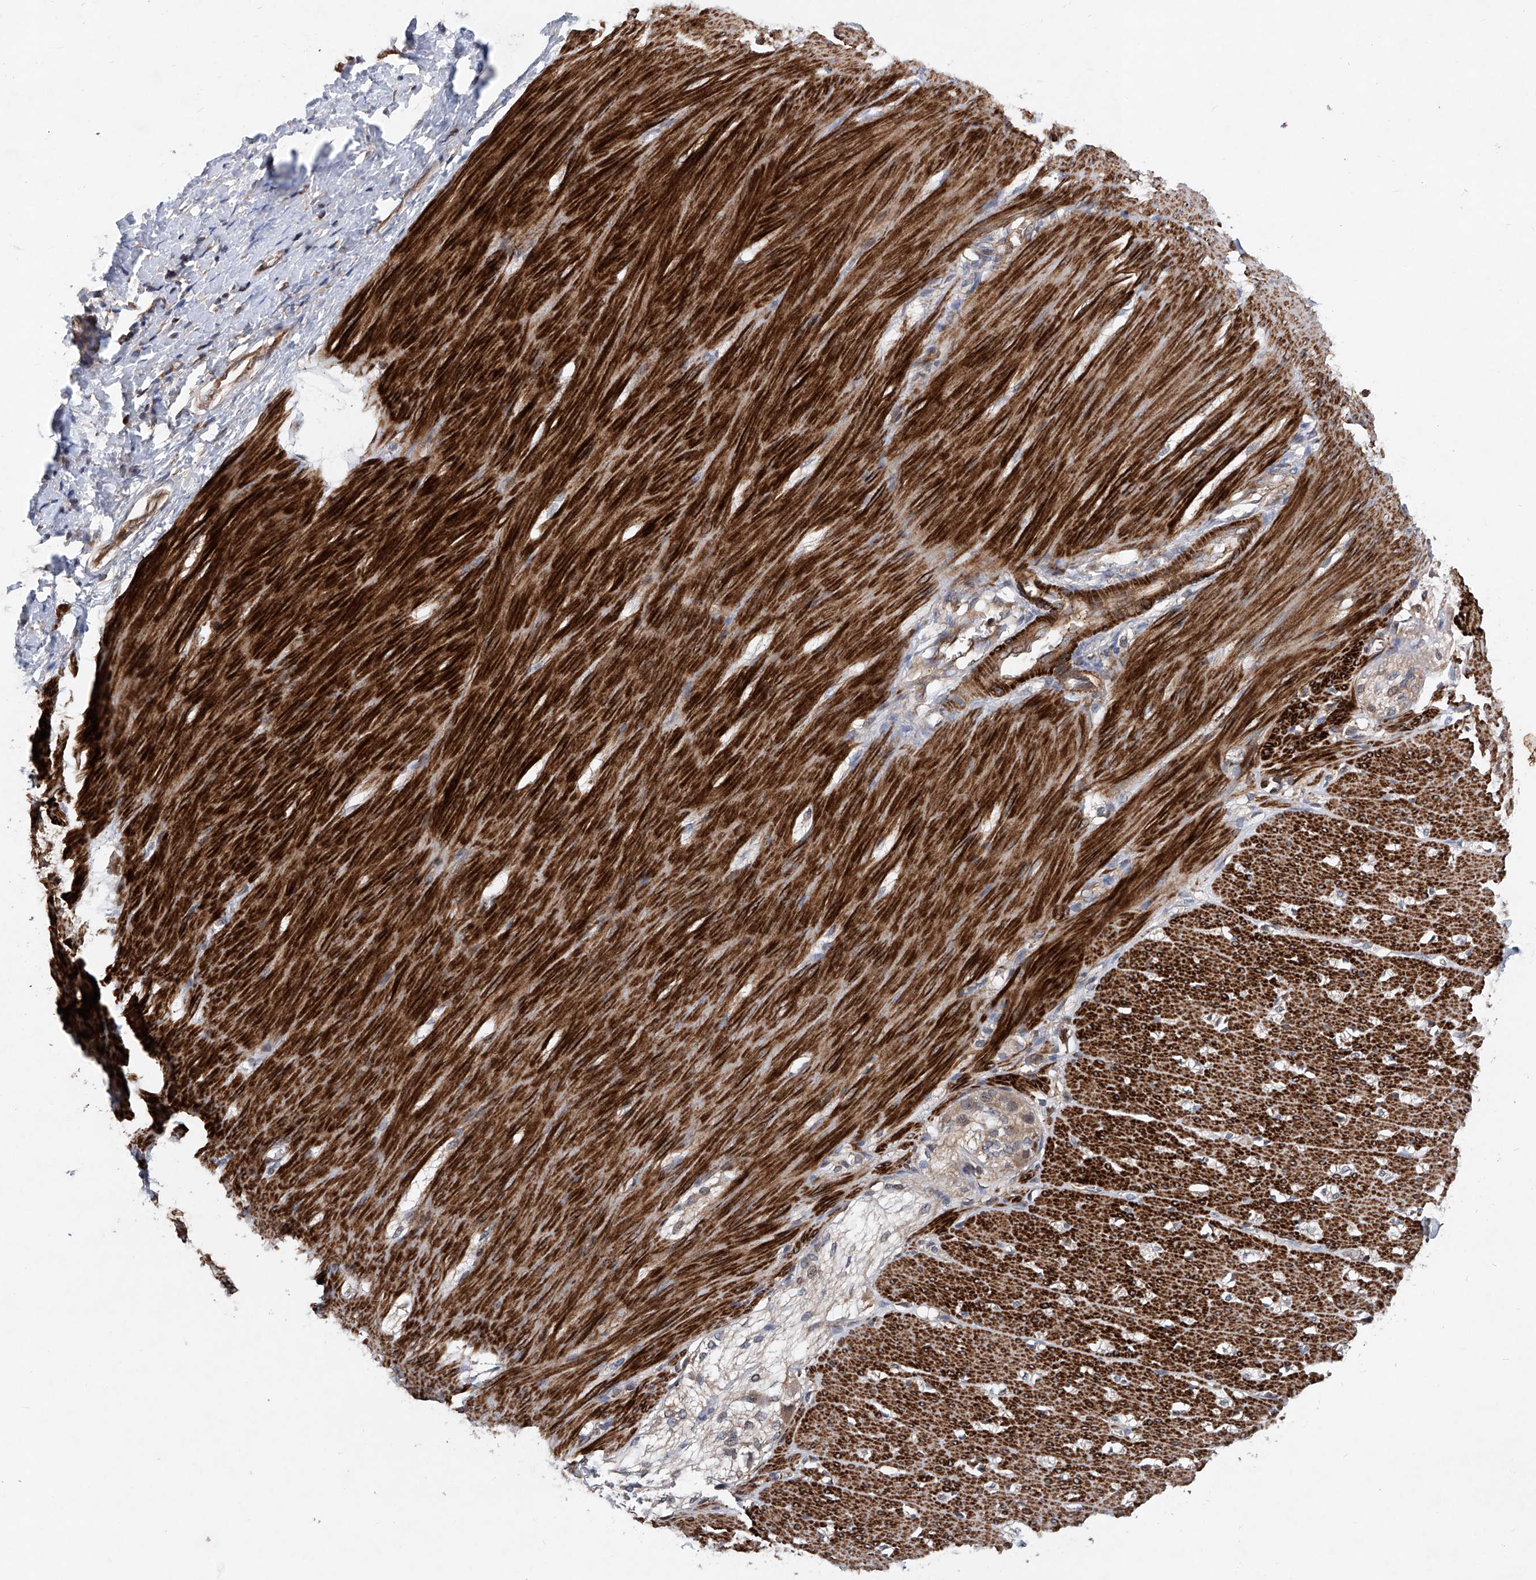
{"staining": {"intensity": "strong", "quantity": ">75%", "location": "cytoplasmic/membranous"}, "tissue": "smooth muscle", "cell_type": "Smooth muscle cells", "image_type": "normal", "snomed": [{"axis": "morphology", "description": "Normal tissue, NOS"}, {"axis": "morphology", "description": "Adenocarcinoma, NOS"}, {"axis": "topography", "description": "Colon"}, {"axis": "topography", "description": "Peripheral nerve tissue"}], "caption": "DAB (3,3'-diaminobenzidine) immunohistochemical staining of unremarkable human smooth muscle demonstrates strong cytoplasmic/membranous protein positivity in approximately >75% of smooth muscle cells. (DAB (3,3'-diaminobenzidine) IHC with brightfield microscopy, high magnification).", "gene": "NT5C3A", "patient": {"sex": "male", "age": 14}}